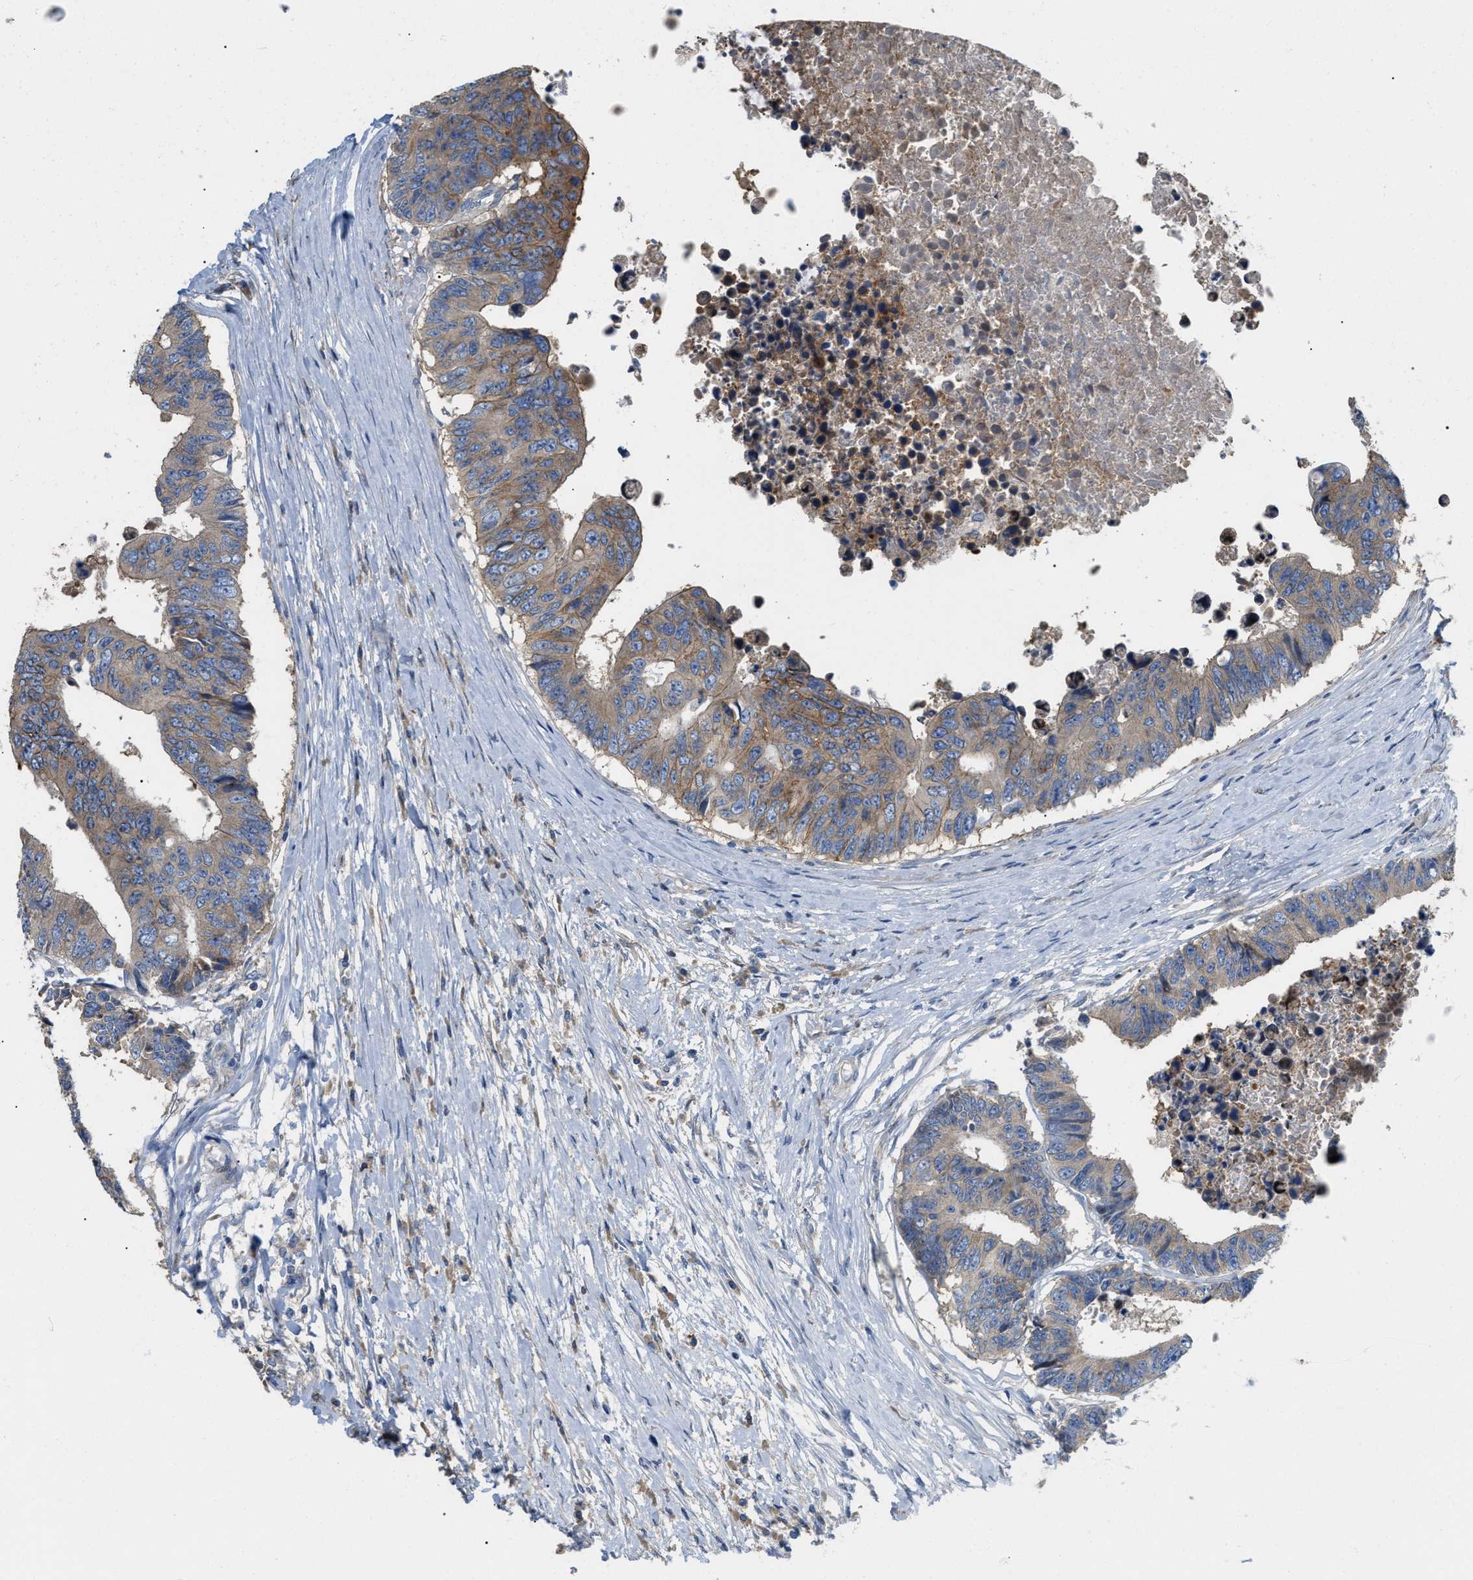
{"staining": {"intensity": "weak", "quantity": ">75%", "location": "cytoplasmic/membranous"}, "tissue": "colorectal cancer", "cell_type": "Tumor cells", "image_type": "cancer", "snomed": [{"axis": "morphology", "description": "Adenocarcinoma, NOS"}, {"axis": "topography", "description": "Rectum"}], "caption": "Immunohistochemical staining of human colorectal cancer demonstrates low levels of weak cytoplasmic/membranous staining in approximately >75% of tumor cells.", "gene": "DHX58", "patient": {"sex": "male", "age": 84}}